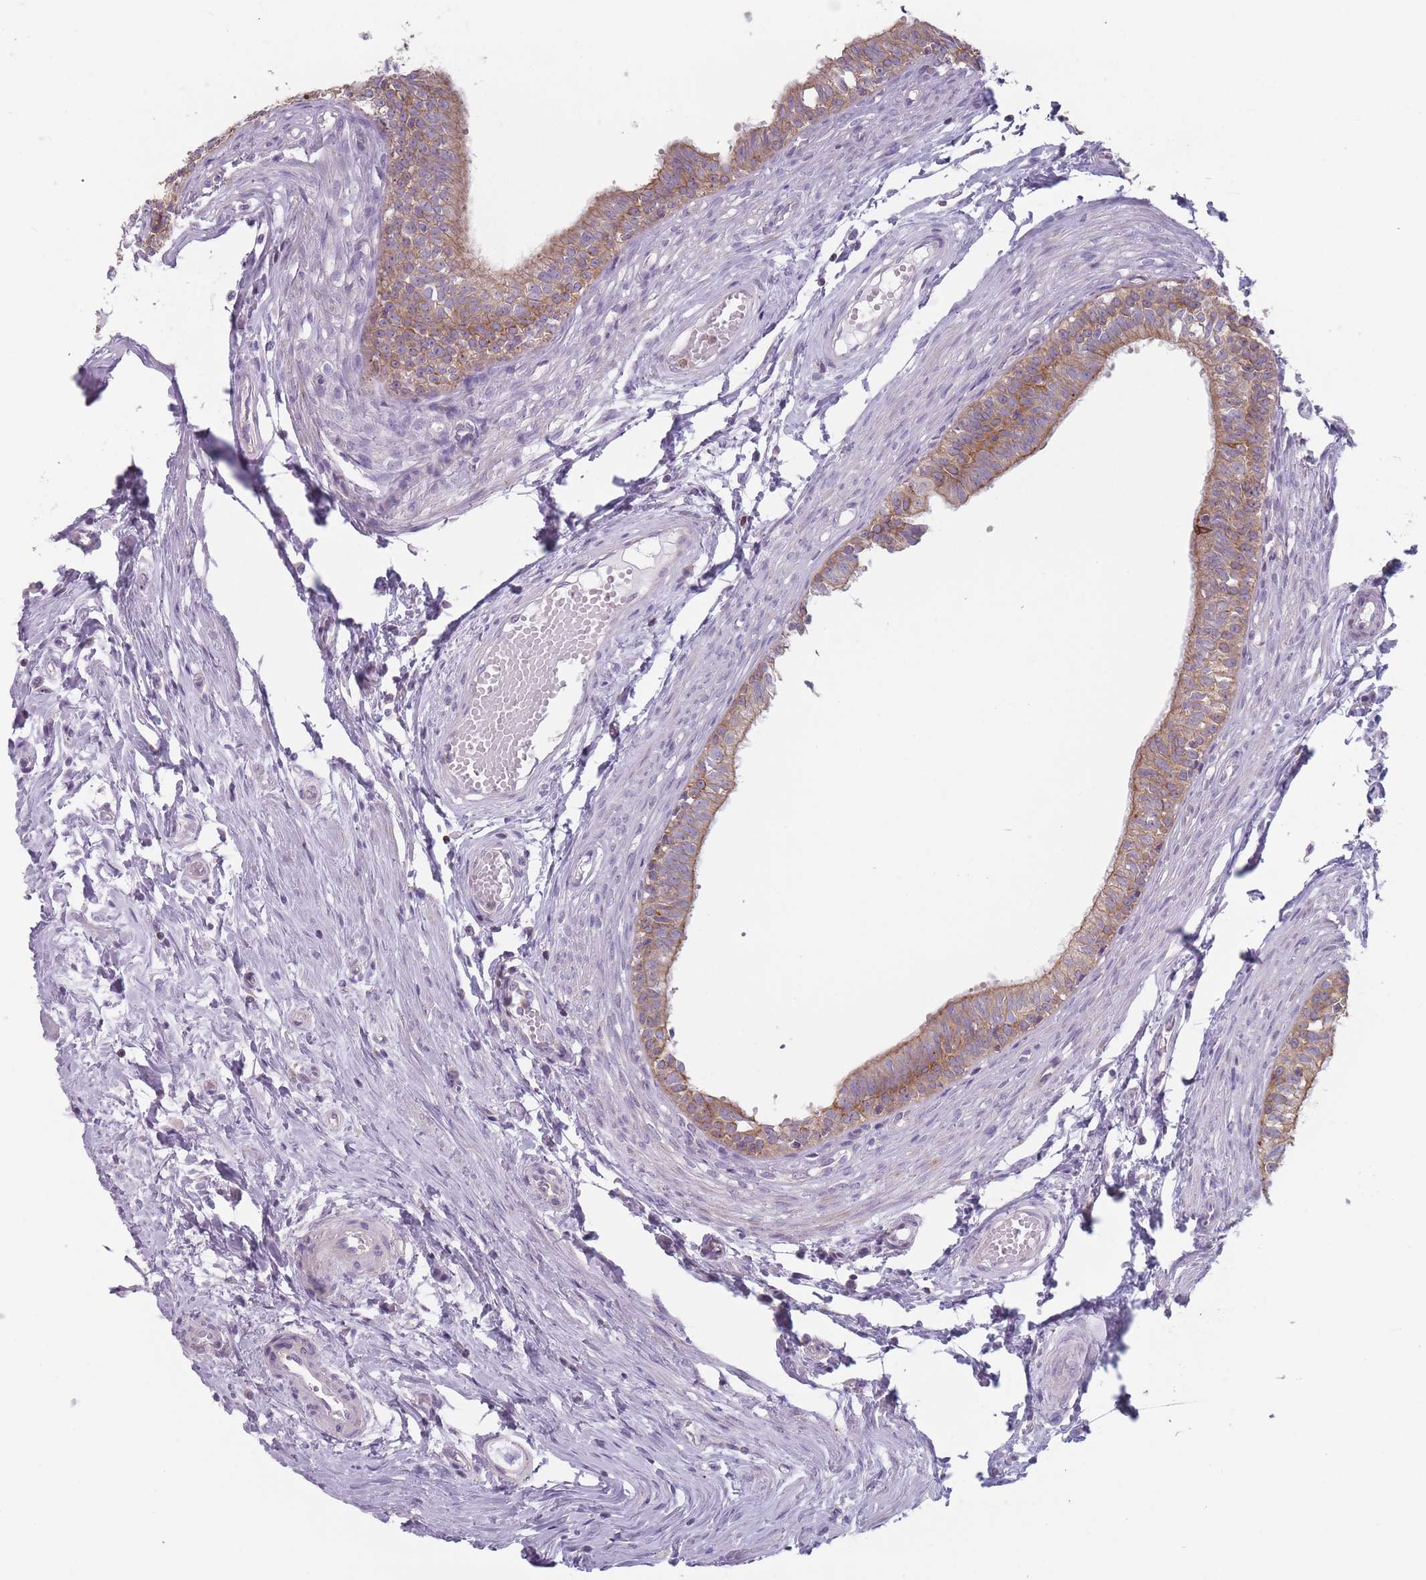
{"staining": {"intensity": "moderate", "quantity": ">75%", "location": "cytoplasmic/membranous"}, "tissue": "epididymis", "cell_type": "Glandular cells", "image_type": "normal", "snomed": [{"axis": "morphology", "description": "Normal tissue, NOS"}, {"axis": "topography", "description": "Epididymis, spermatic cord, NOS"}], "caption": "Protein analysis of normal epididymis exhibits moderate cytoplasmic/membranous staining in approximately >75% of glandular cells. (brown staining indicates protein expression, while blue staining denotes nuclei).", "gene": "HSBP1L1", "patient": {"sex": "male", "age": 22}}